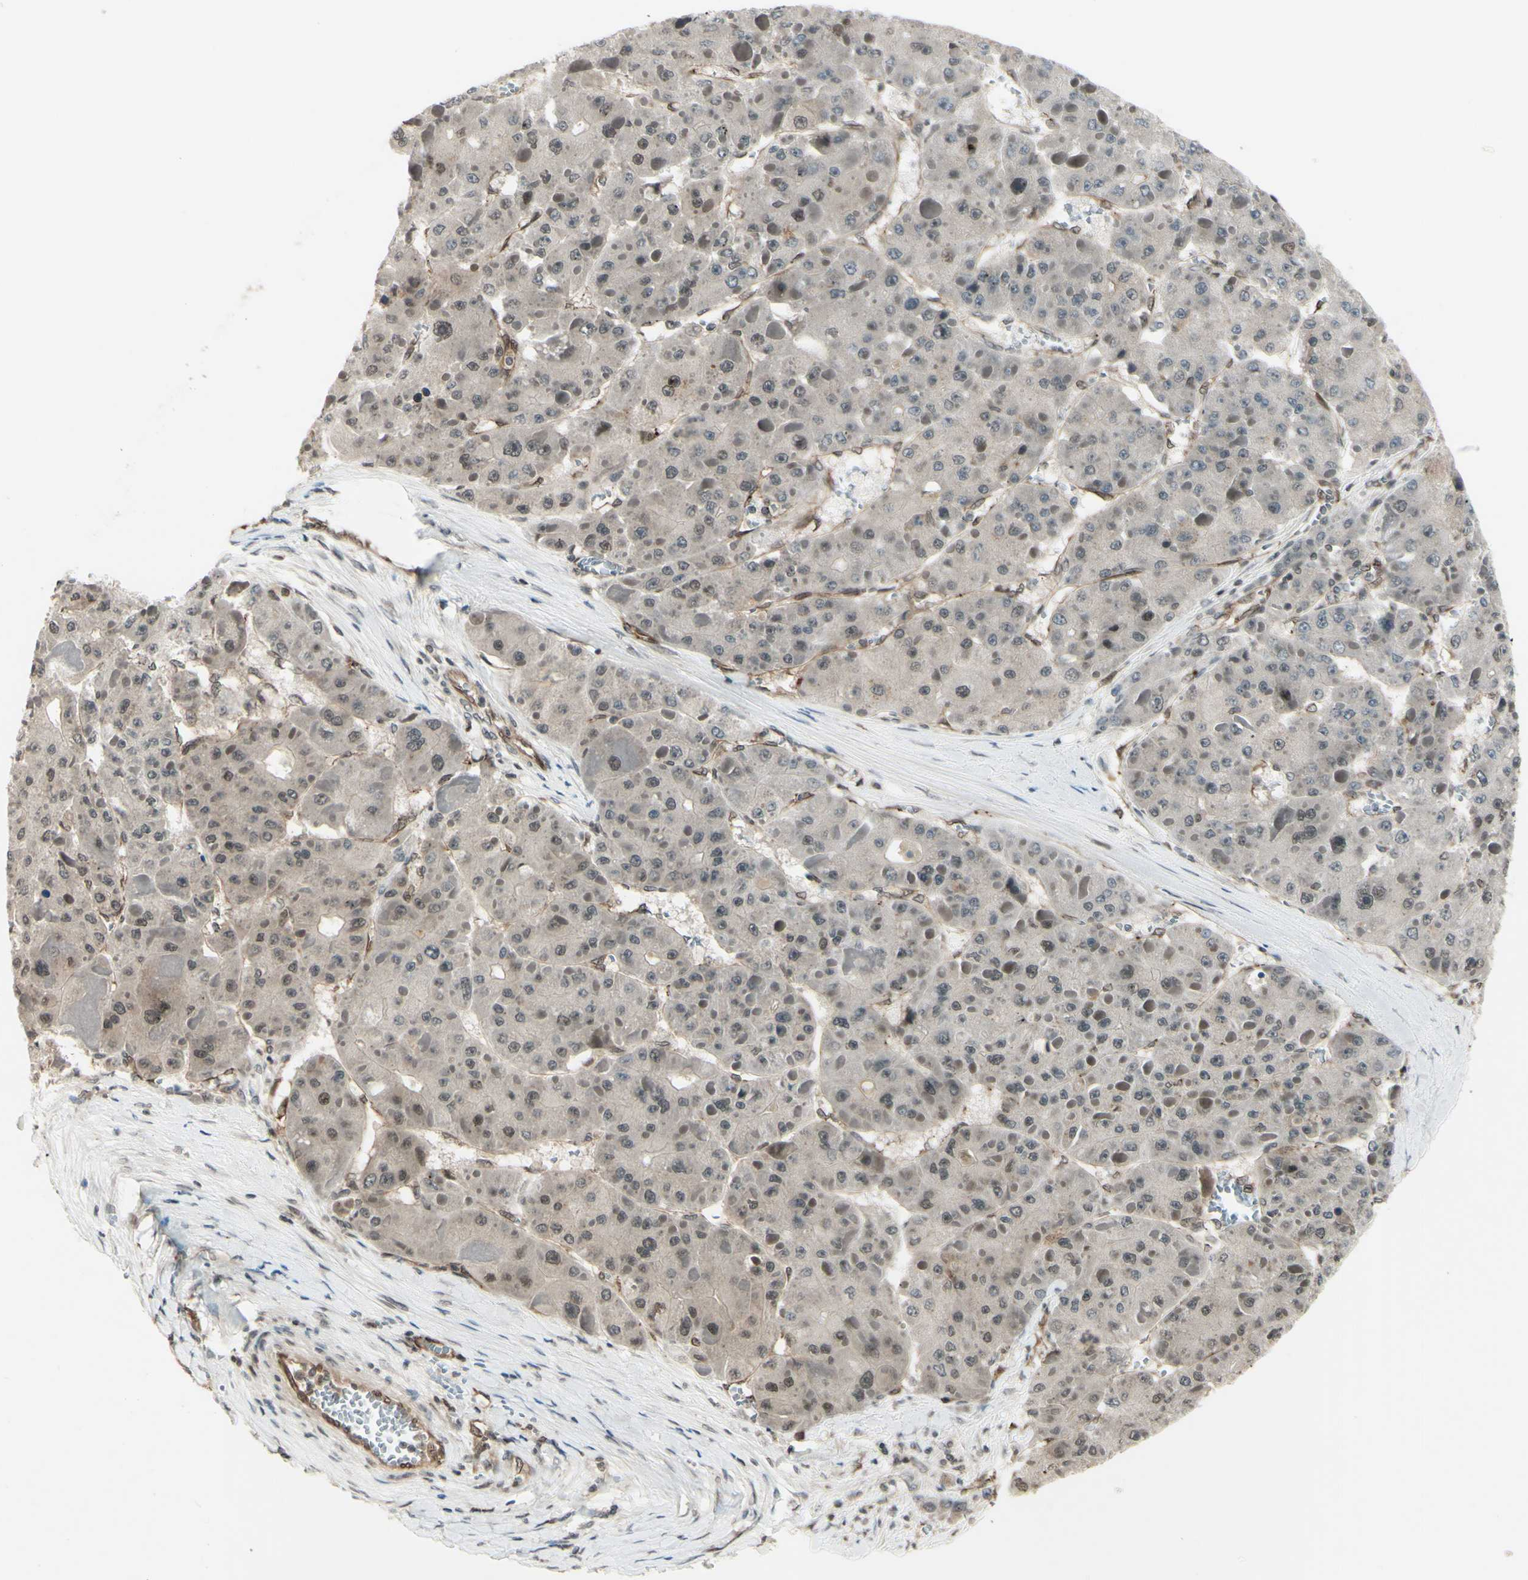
{"staining": {"intensity": "negative", "quantity": "none", "location": "none"}, "tissue": "liver cancer", "cell_type": "Tumor cells", "image_type": "cancer", "snomed": [{"axis": "morphology", "description": "Carcinoma, Hepatocellular, NOS"}, {"axis": "topography", "description": "Liver"}], "caption": "Immunohistochemistry of human liver cancer displays no staining in tumor cells.", "gene": "MLF2", "patient": {"sex": "female", "age": 73}}